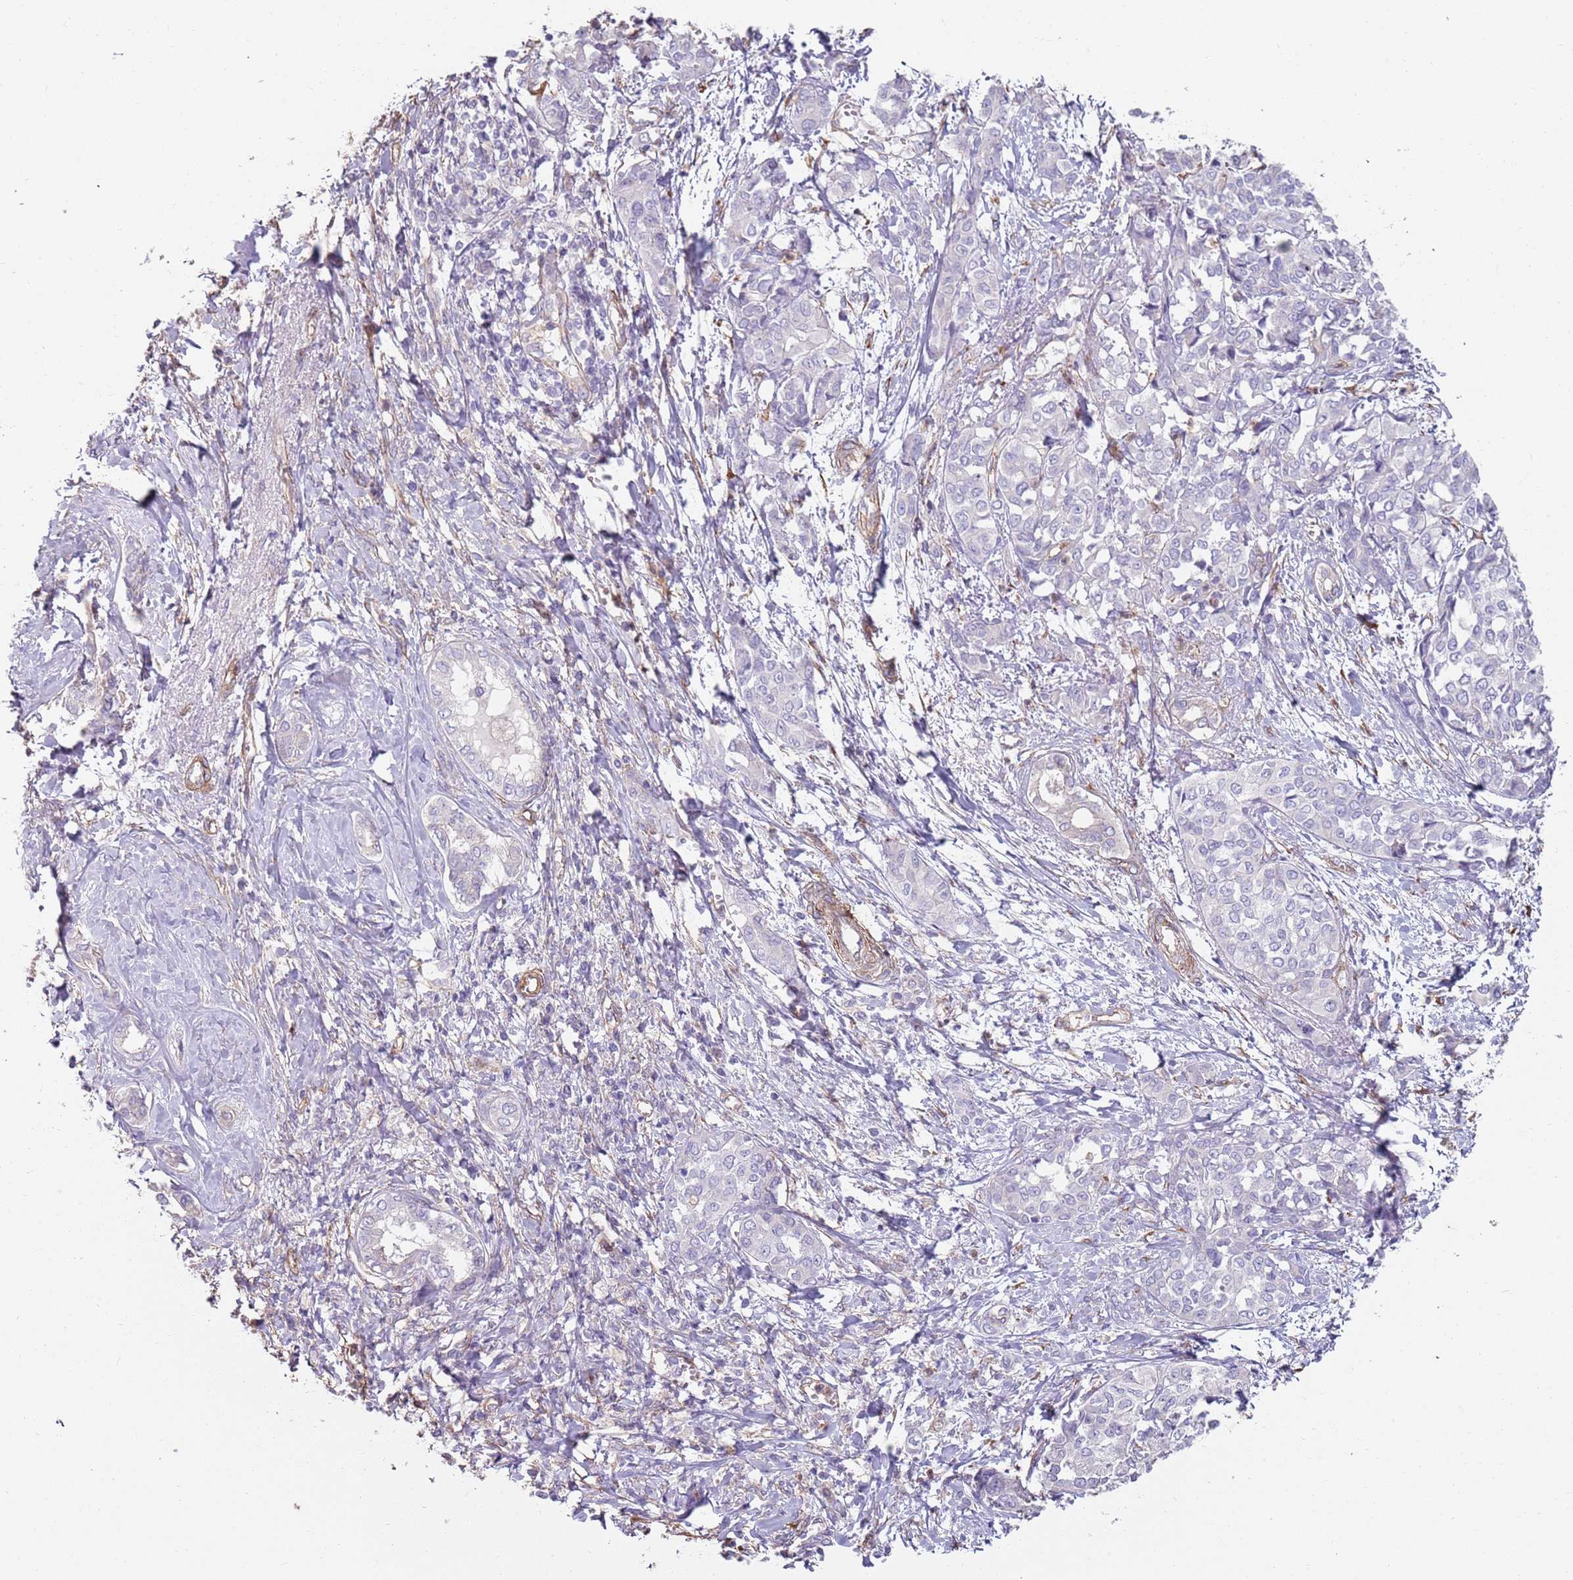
{"staining": {"intensity": "negative", "quantity": "none", "location": "none"}, "tissue": "liver cancer", "cell_type": "Tumor cells", "image_type": "cancer", "snomed": [{"axis": "morphology", "description": "Cholangiocarcinoma"}, {"axis": "topography", "description": "Liver"}], "caption": "IHC image of cholangiocarcinoma (liver) stained for a protein (brown), which displays no positivity in tumor cells. The staining was performed using DAB to visualize the protein expression in brown, while the nuclei were stained in blue with hematoxylin (Magnification: 20x).", "gene": "PHLPP2", "patient": {"sex": "female", "age": 77}}